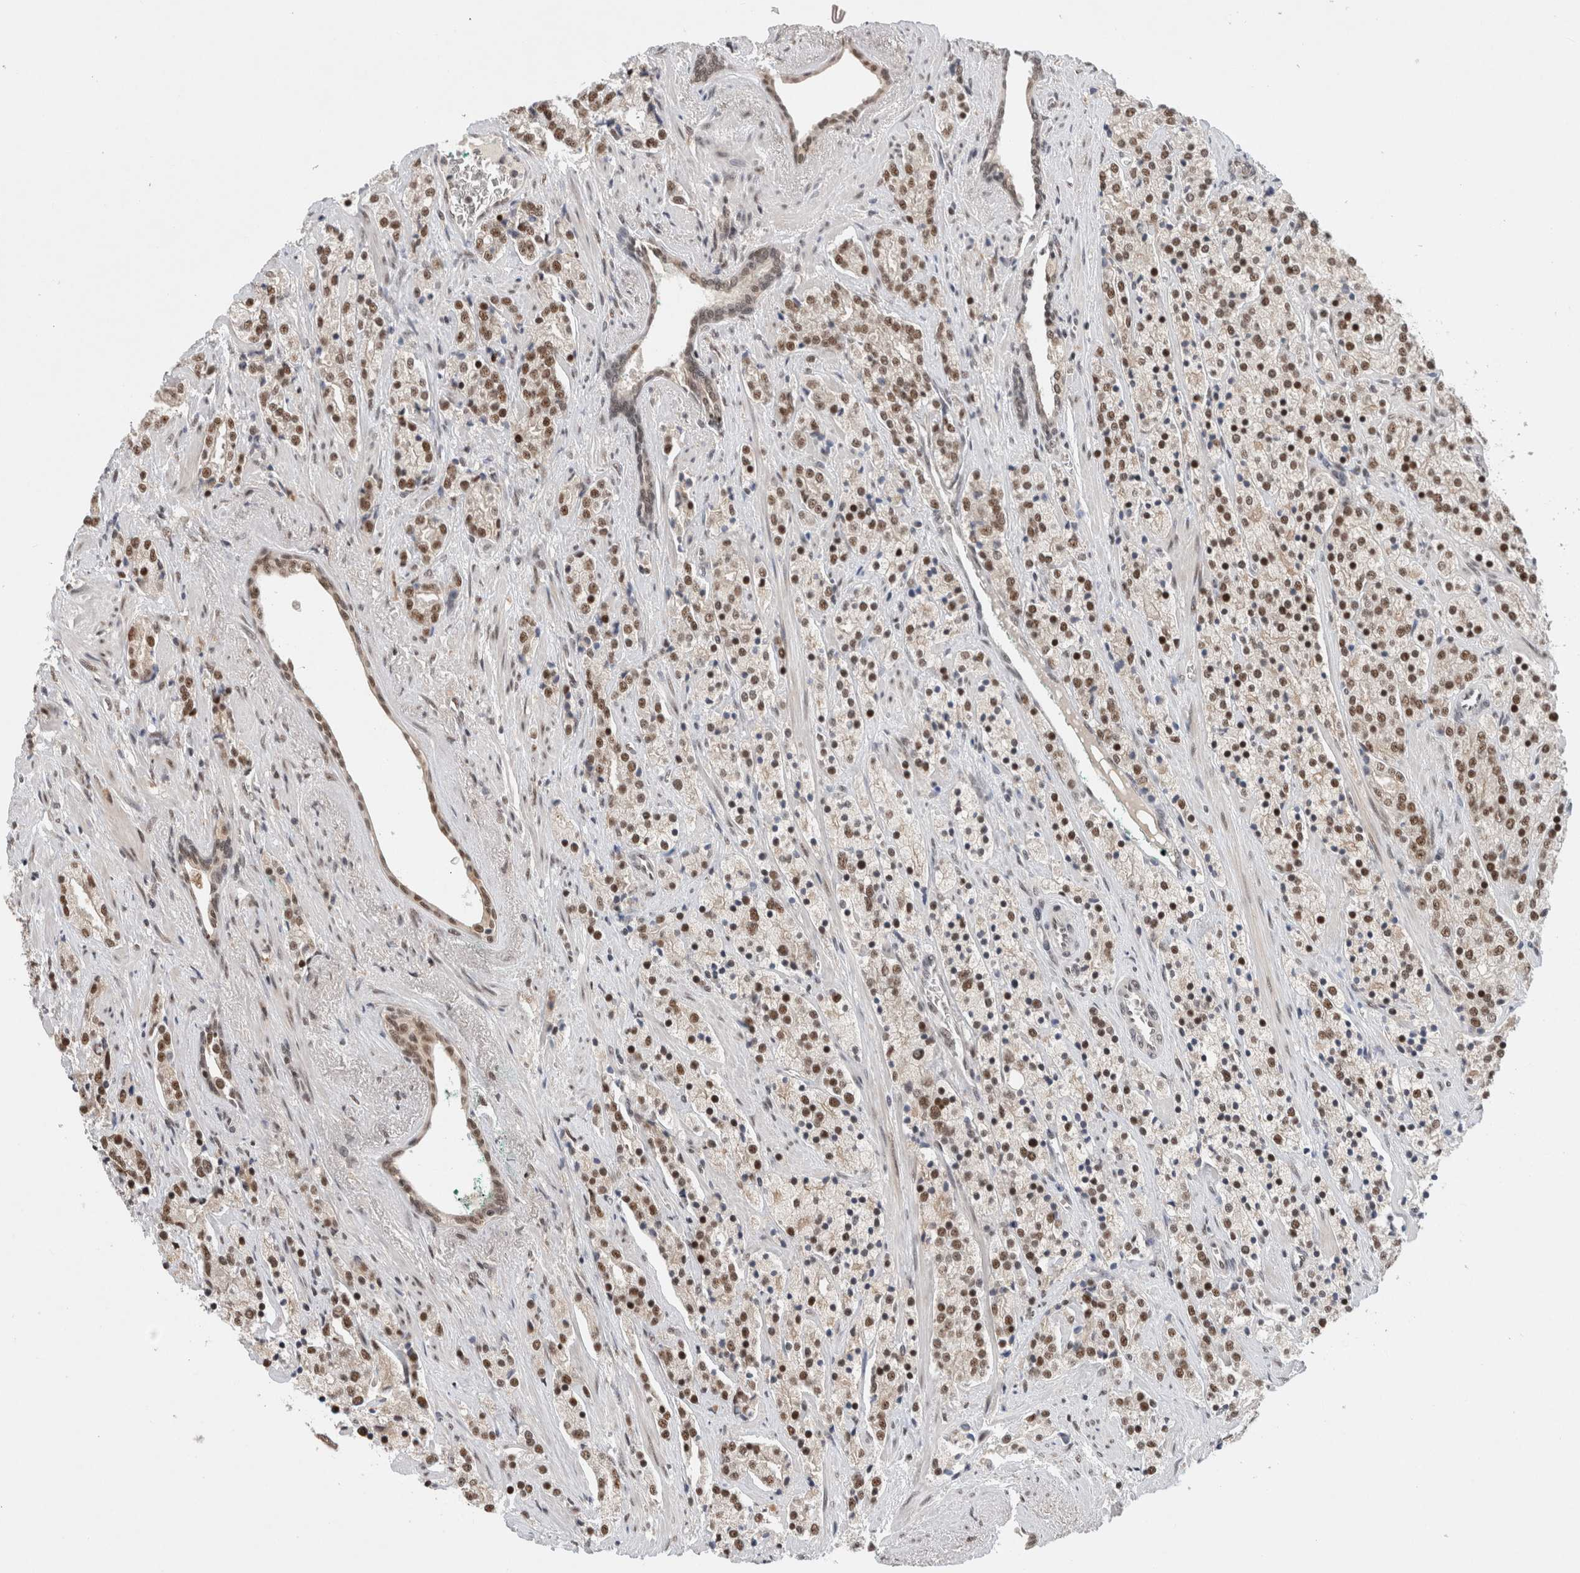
{"staining": {"intensity": "moderate", "quantity": ">75%", "location": "nuclear"}, "tissue": "prostate cancer", "cell_type": "Tumor cells", "image_type": "cancer", "snomed": [{"axis": "morphology", "description": "Adenocarcinoma, High grade"}, {"axis": "topography", "description": "Prostate"}], "caption": "High-magnification brightfield microscopy of prostate adenocarcinoma (high-grade) stained with DAB (3,3'-diaminobenzidine) (brown) and counterstained with hematoxylin (blue). tumor cells exhibit moderate nuclear staining is appreciated in approximately>75% of cells. (DAB (3,3'-diaminobenzidine) IHC, brown staining for protein, blue staining for nuclei).", "gene": "NCAPG2", "patient": {"sex": "male", "age": 71}}